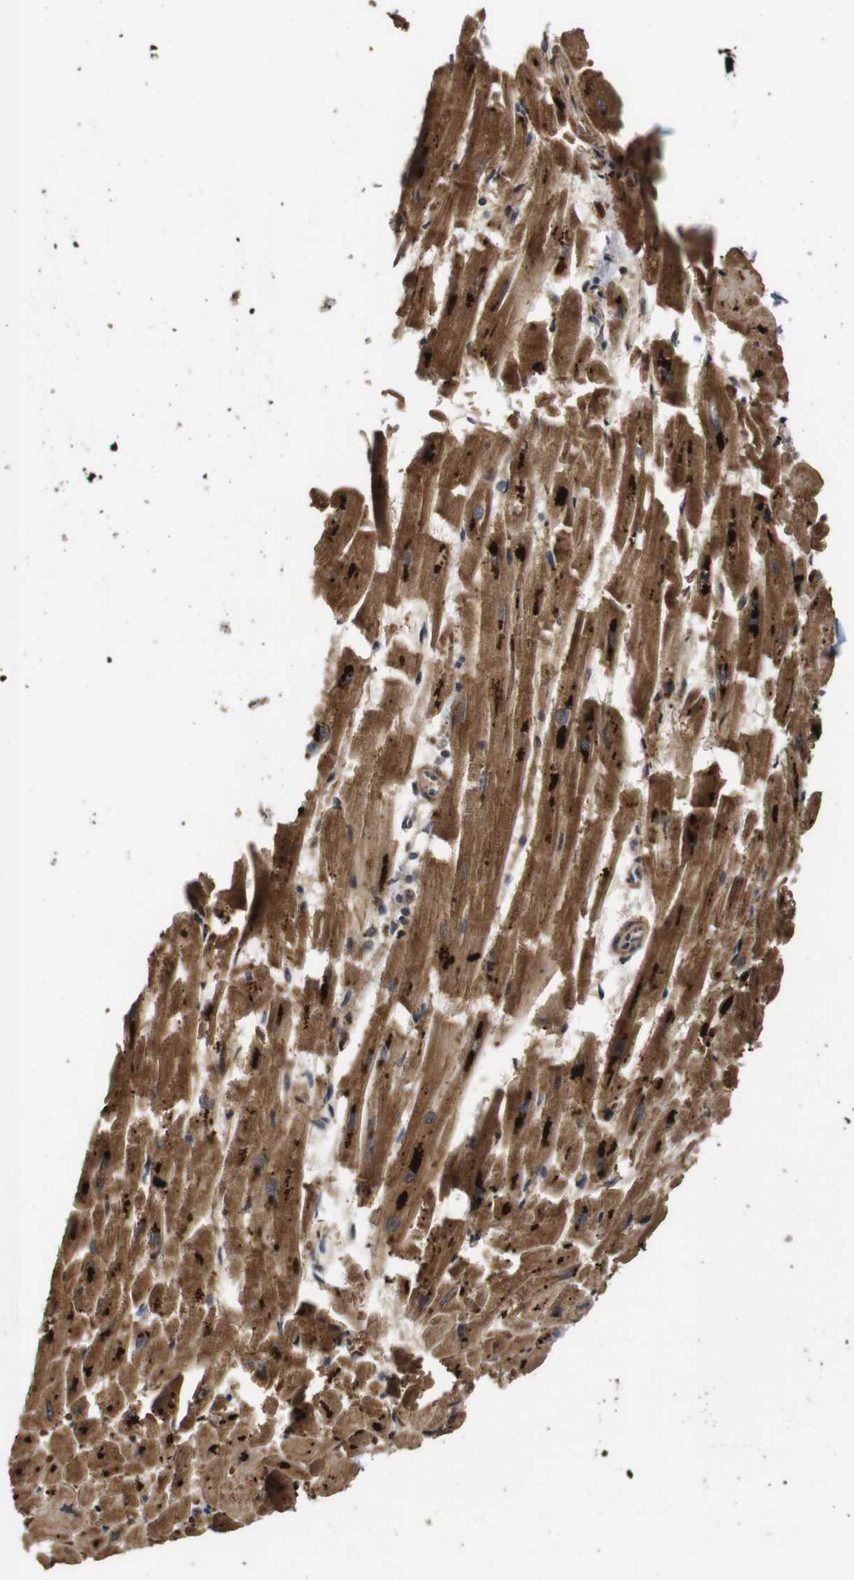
{"staining": {"intensity": "strong", "quantity": ">75%", "location": "cytoplasmic/membranous"}, "tissue": "heart muscle", "cell_type": "Cardiomyocytes", "image_type": "normal", "snomed": [{"axis": "morphology", "description": "Normal tissue, NOS"}, {"axis": "topography", "description": "Heart"}], "caption": "The micrograph exhibits staining of unremarkable heart muscle, revealing strong cytoplasmic/membranous protein staining (brown color) within cardiomyocytes. Immunohistochemistry (ihc) stains the protein in brown and the nuclei are stained blue.", "gene": "PTPN14", "patient": {"sex": "female", "age": 19}}